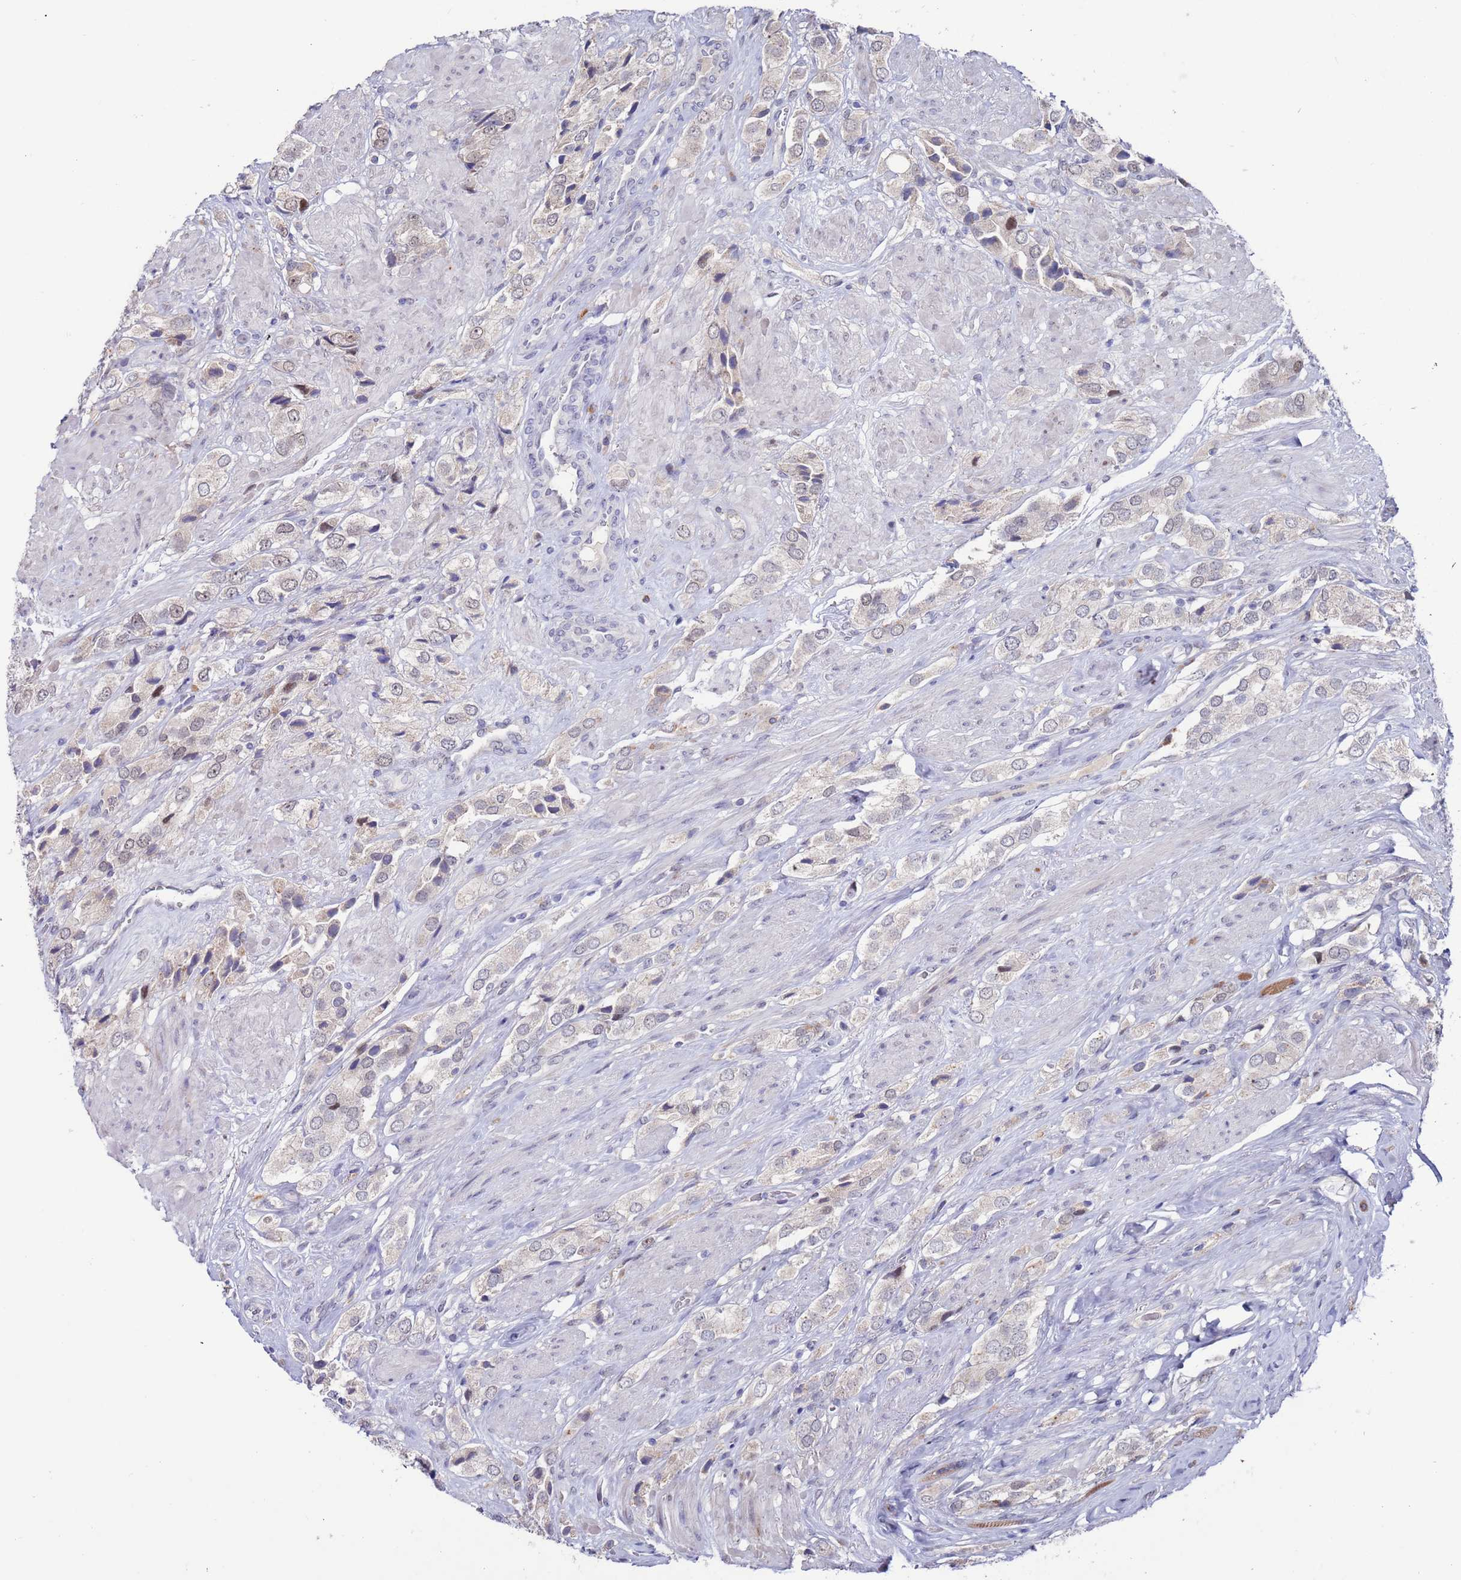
{"staining": {"intensity": "weak", "quantity": "<25%", "location": "nuclear"}, "tissue": "prostate cancer", "cell_type": "Tumor cells", "image_type": "cancer", "snomed": [{"axis": "morphology", "description": "Adenocarcinoma, High grade"}, {"axis": "topography", "description": "Prostate and seminal vesicle, NOS"}], "caption": "Tumor cells show no significant positivity in prostate cancer (adenocarcinoma (high-grade)). Nuclei are stained in blue.", "gene": "FBXO27", "patient": {"sex": "male", "age": 64}}